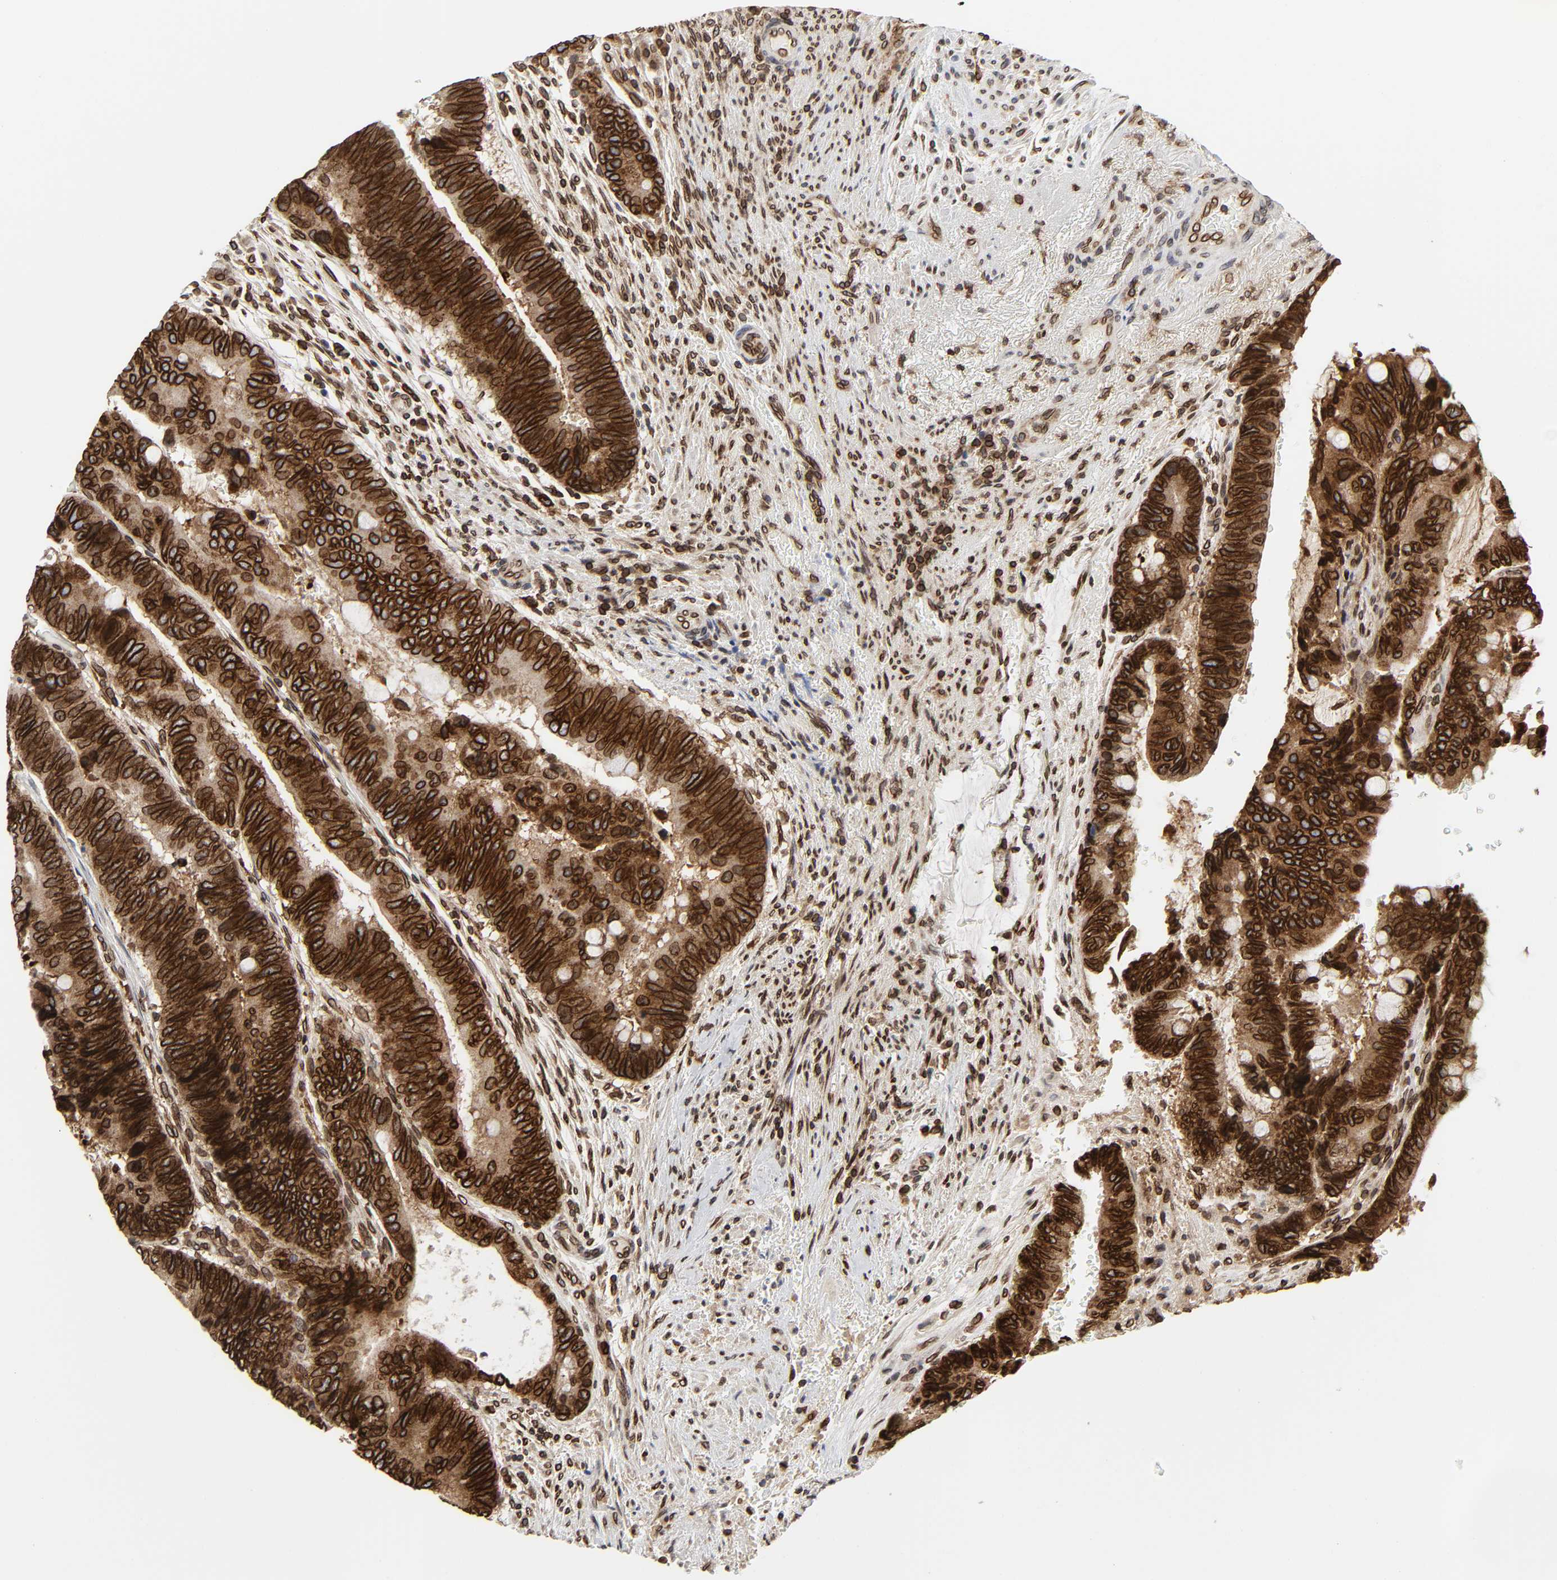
{"staining": {"intensity": "strong", "quantity": ">75%", "location": "cytoplasmic/membranous,nuclear"}, "tissue": "colorectal cancer", "cell_type": "Tumor cells", "image_type": "cancer", "snomed": [{"axis": "morphology", "description": "Normal tissue, NOS"}, {"axis": "morphology", "description": "Adenocarcinoma, NOS"}, {"axis": "topography", "description": "Rectum"}], "caption": "A high amount of strong cytoplasmic/membranous and nuclear positivity is identified in approximately >75% of tumor cells in colorectal cancer tissue.", "gene": "RANGAP1", "patient": {"sex": "male", "age": 92}}